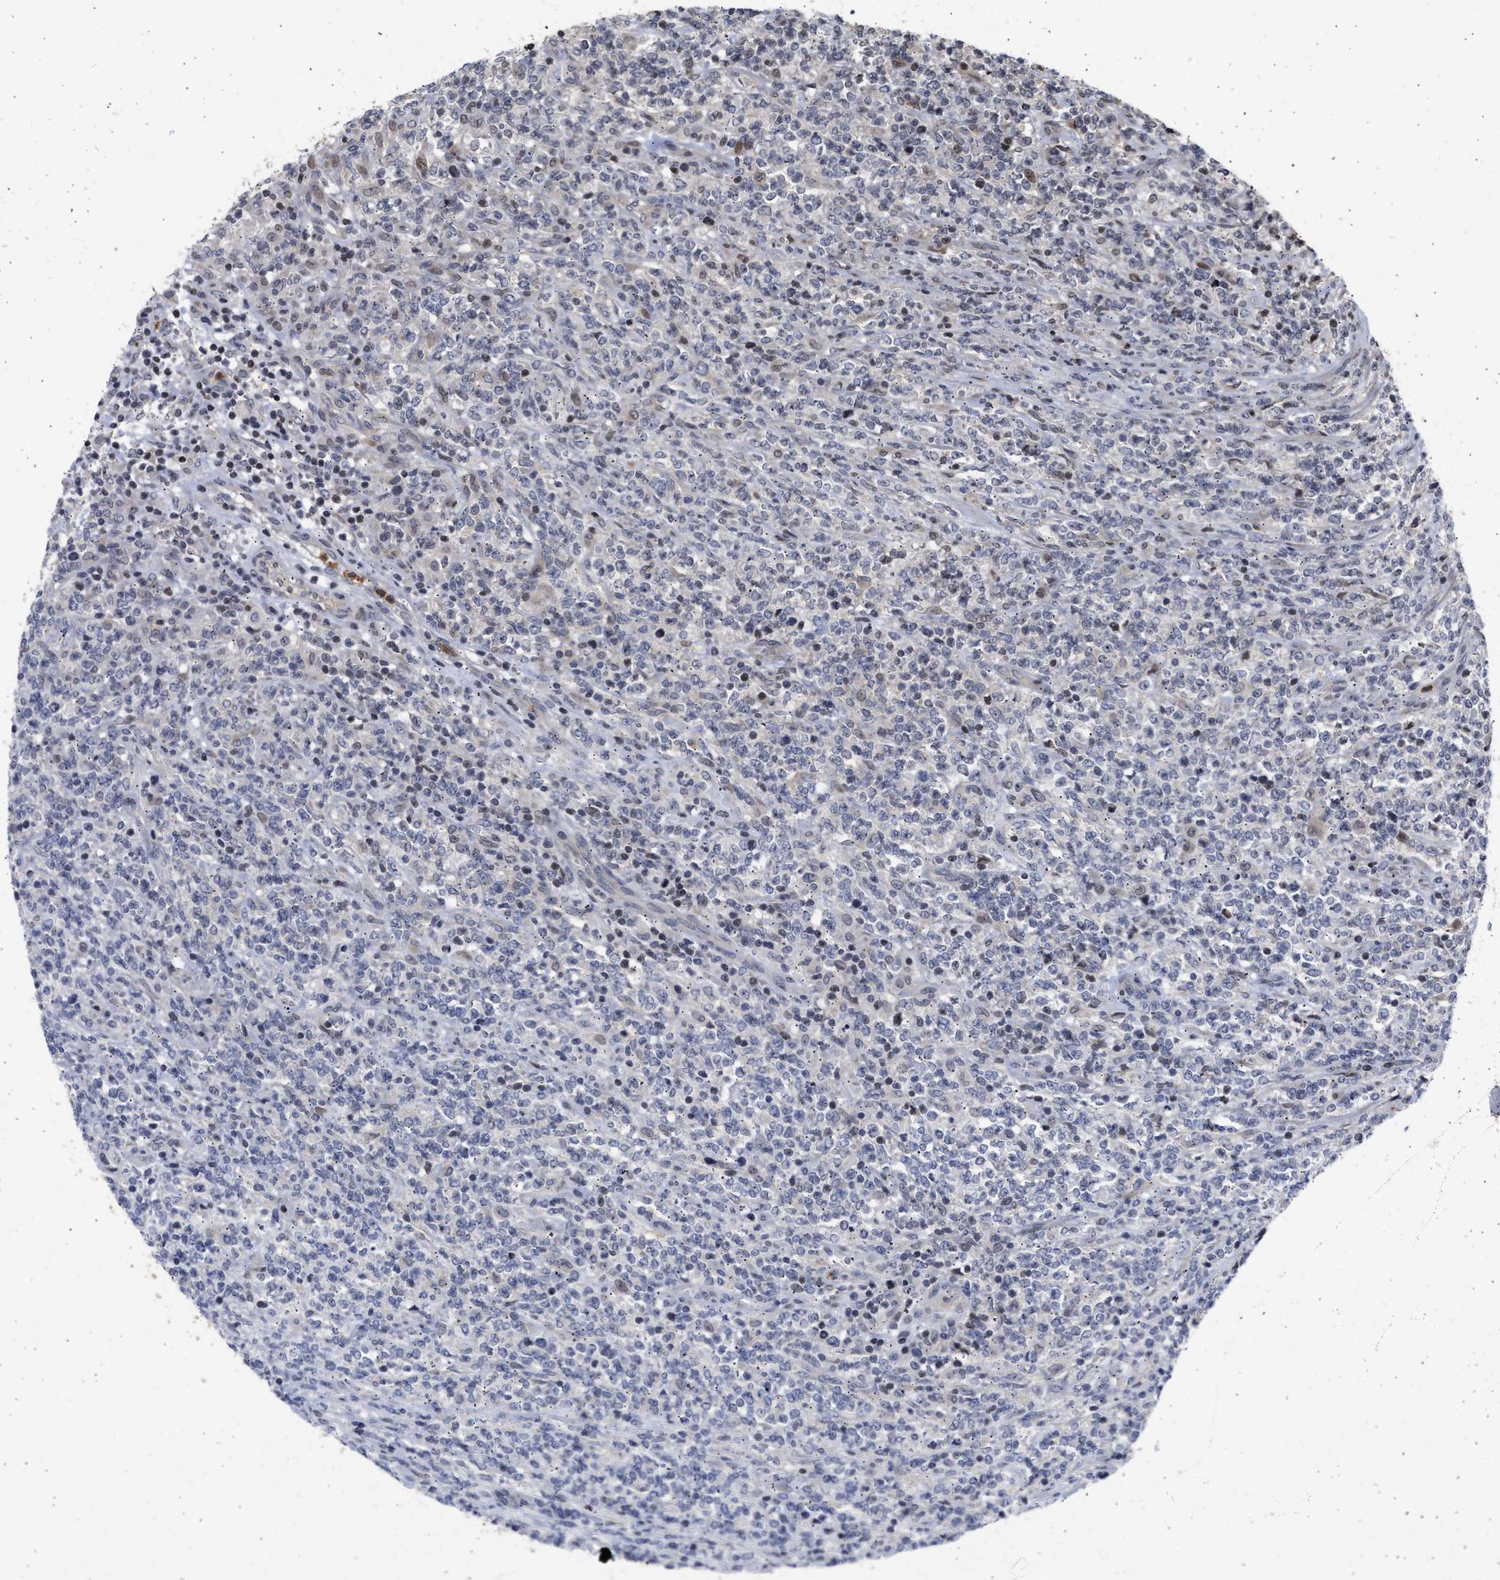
{"staining": {"intensity": "weak", "quantity": "<25%", "location": "nuclear"}, "tissue": "lymphoma", "cell_type": "Tumor cells", "image_type": "cancer", "snomed": [{"axis": "morphology", "description": "Malignant lymphoma, non-Hodgkin's type, High grade"}, {"axis": "topography", "description": "Soft tissue"}], "caption": "Protein analysis of malignant lymphoma, non-Hodgkin's type (high-grade) exhibits no significant staining in tumor cells.", "gene": "ENSG00000142539", "patient": {"sex": "male", "age": 18}}